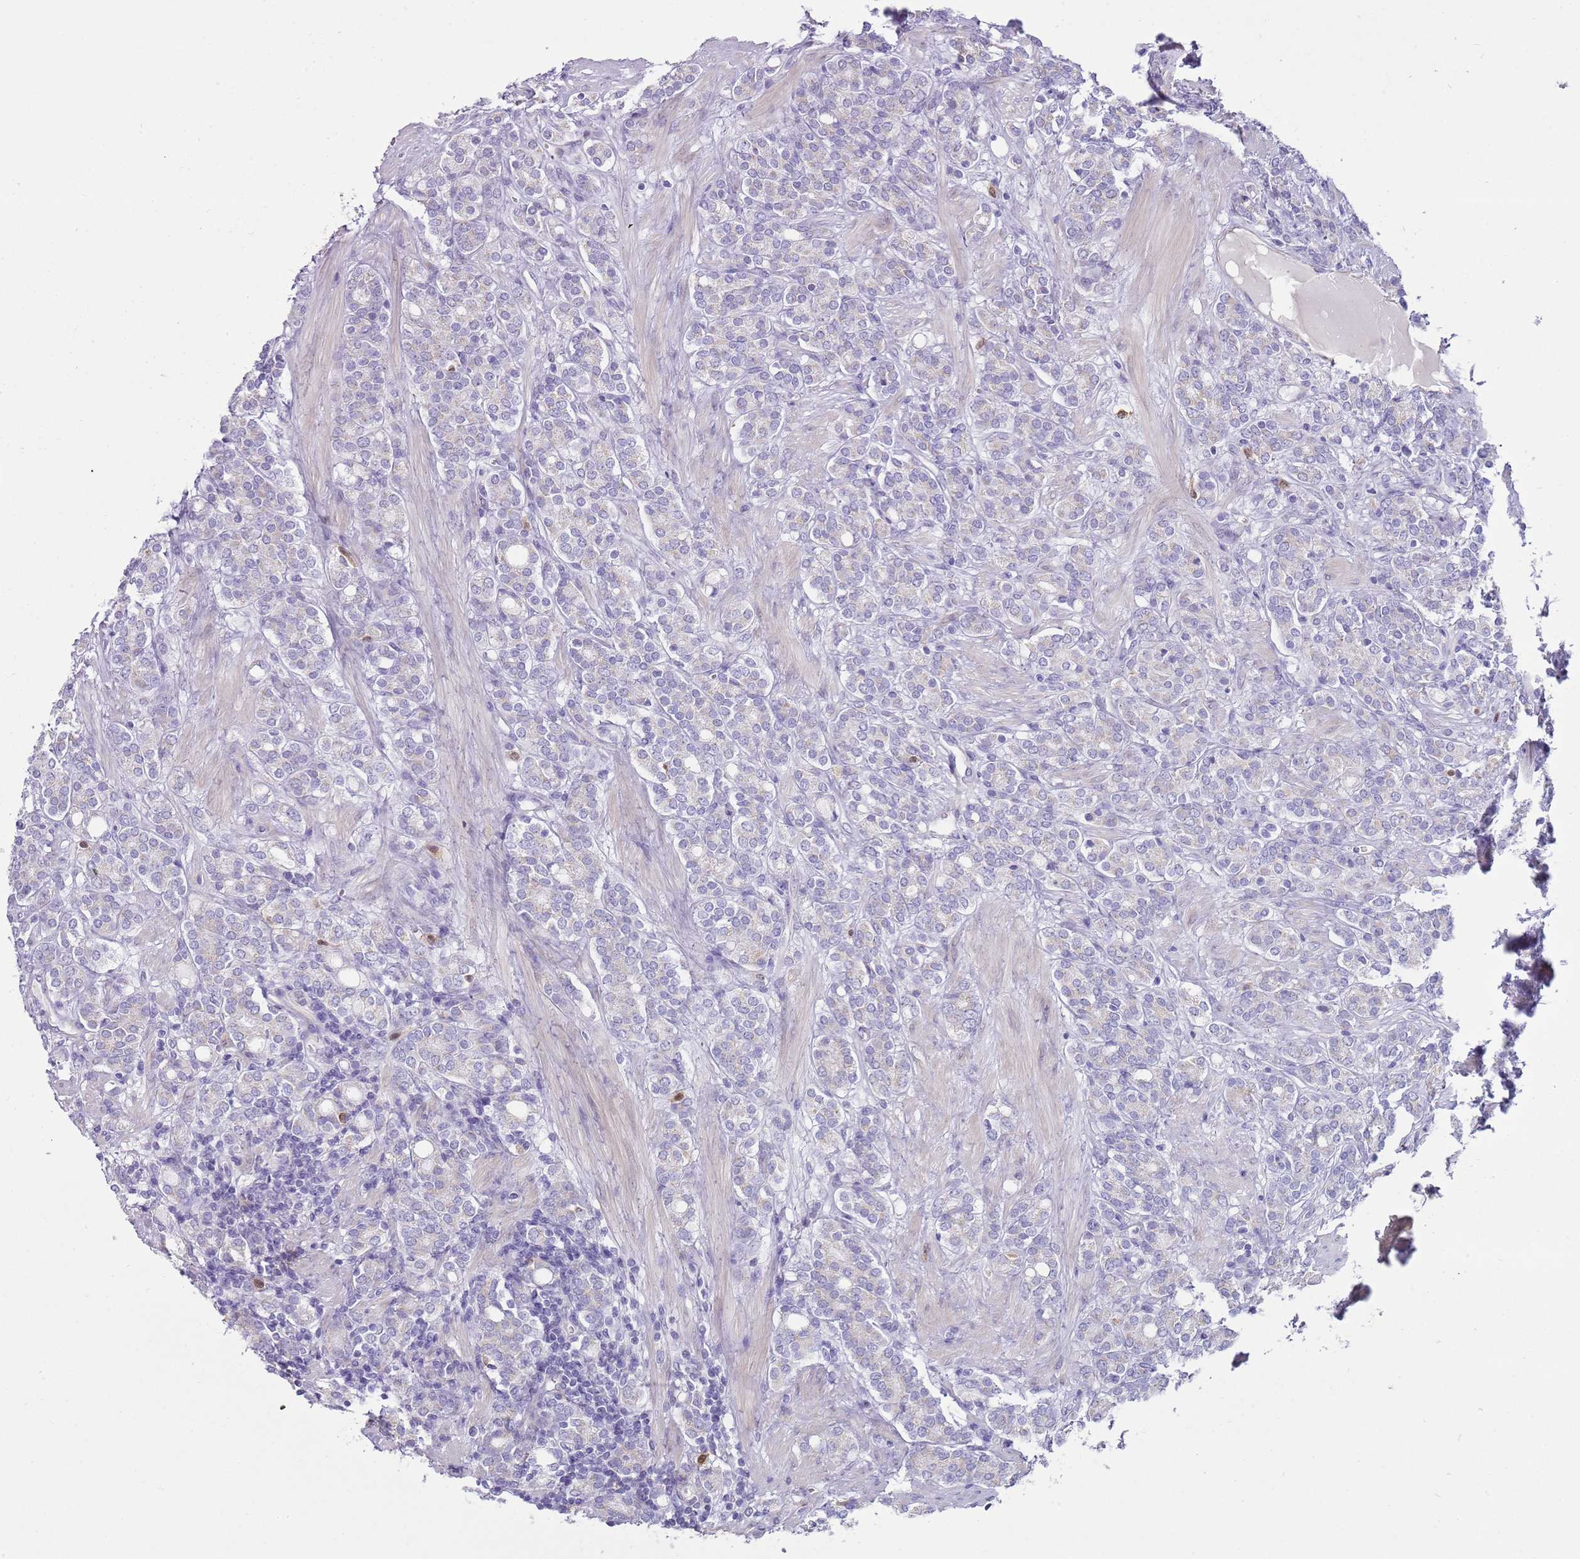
{"staining": {"intensity": "negative", "quantity": "none", "location": "none"}, "tissue": "prostate cancer", "cell_type": "Tumor cells", "image_type": "cancer", "snomed": [{"axis": "morphology", "description": "Adenocarcinoma, High grade"}, {"axis": "topography", "description": "Prostate"}], "caption": "This is a photomicrograph of immunohistochemistry staining of prostate cancer (adenocarcinoma (high-grade)), which shows no positivity in tumor cells. (DAB (3,3'-diaminobenzidine) IHC, high magnification).", "gene": "DIPK1C", "patient": {"sex": "male", "age": 62}}